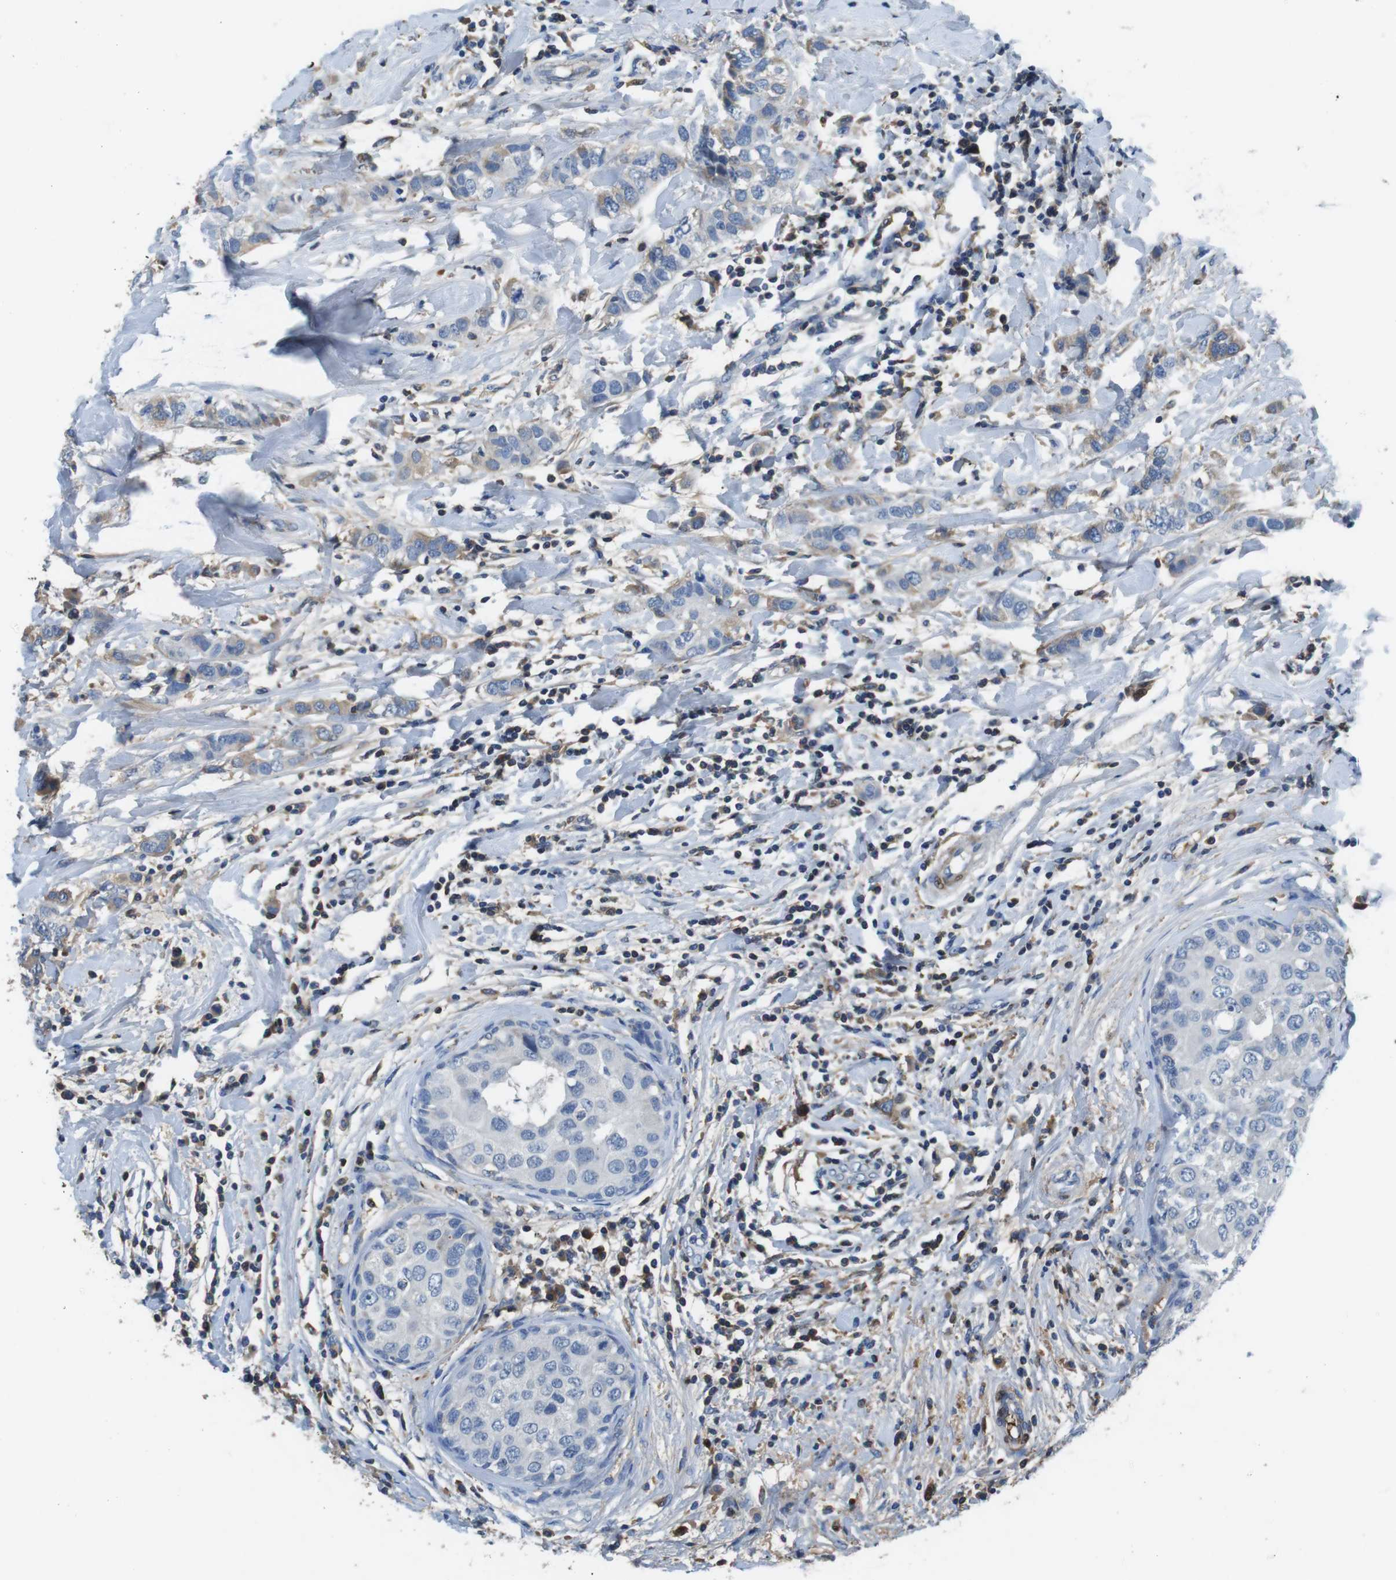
{"staining": {"intensity": "weak", "quantity": ">75%", "location": "cytoplasmic/membranous"}, "tissue": "breast cancer", "cell_type": "Tumor cells", "image_type": "cancer", "snomed": [{"axis": "morphology", "description": "Duct carcinoma"}, {"axis": "topography", "description": "Breast"}], "caption": "The image exhibits staining of intraductal carcinoma (breast), revealing weak cytoplasmic/membranous protein staining (brown color) within tumor cells.", "gene": "TMPRSS15", "patient": {"sex": "female", "age": 50}}